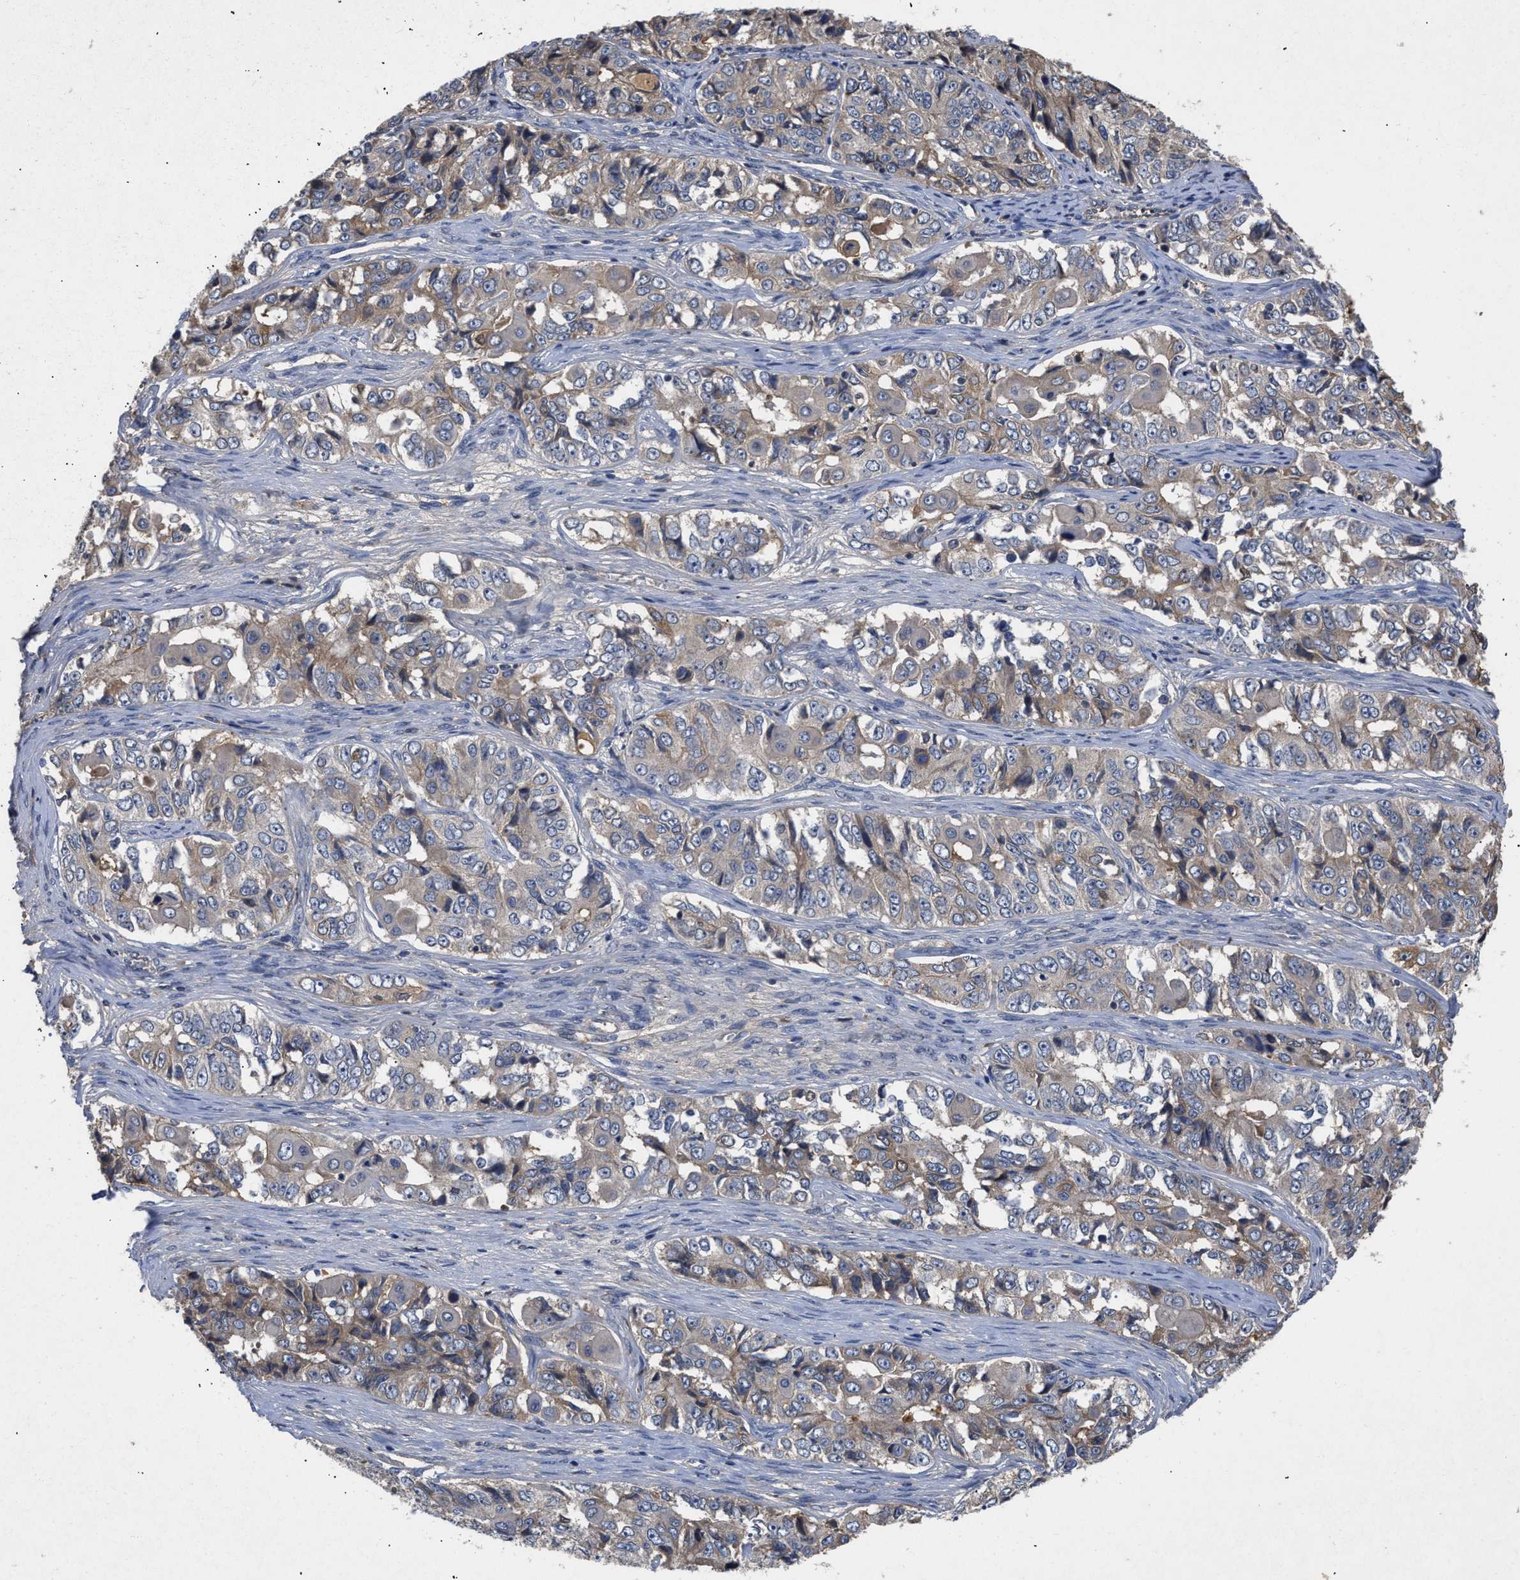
{"staining": {"intensity": "moderate", "quantity": "25%-75%", "location": "cytoplasmic/membranous"}, "tissue": "ovarian cancer", "cell_type": "Tumor cells", "image_type": "cancer", "snomed": [{"axis": "morphology", "description": "Carcinoma, endometroid"}, {"axis": "topography", "description": "Ovary"}], "caption": "Immunohistochemistry (DAB) staining of ovarian cancer demonstrates moderate cytoplasmic/membranous protein expression in about 25%-75% of tumor cells.", "gene": "VPS4A", "patient": {"sex": "female", "age": 51}}